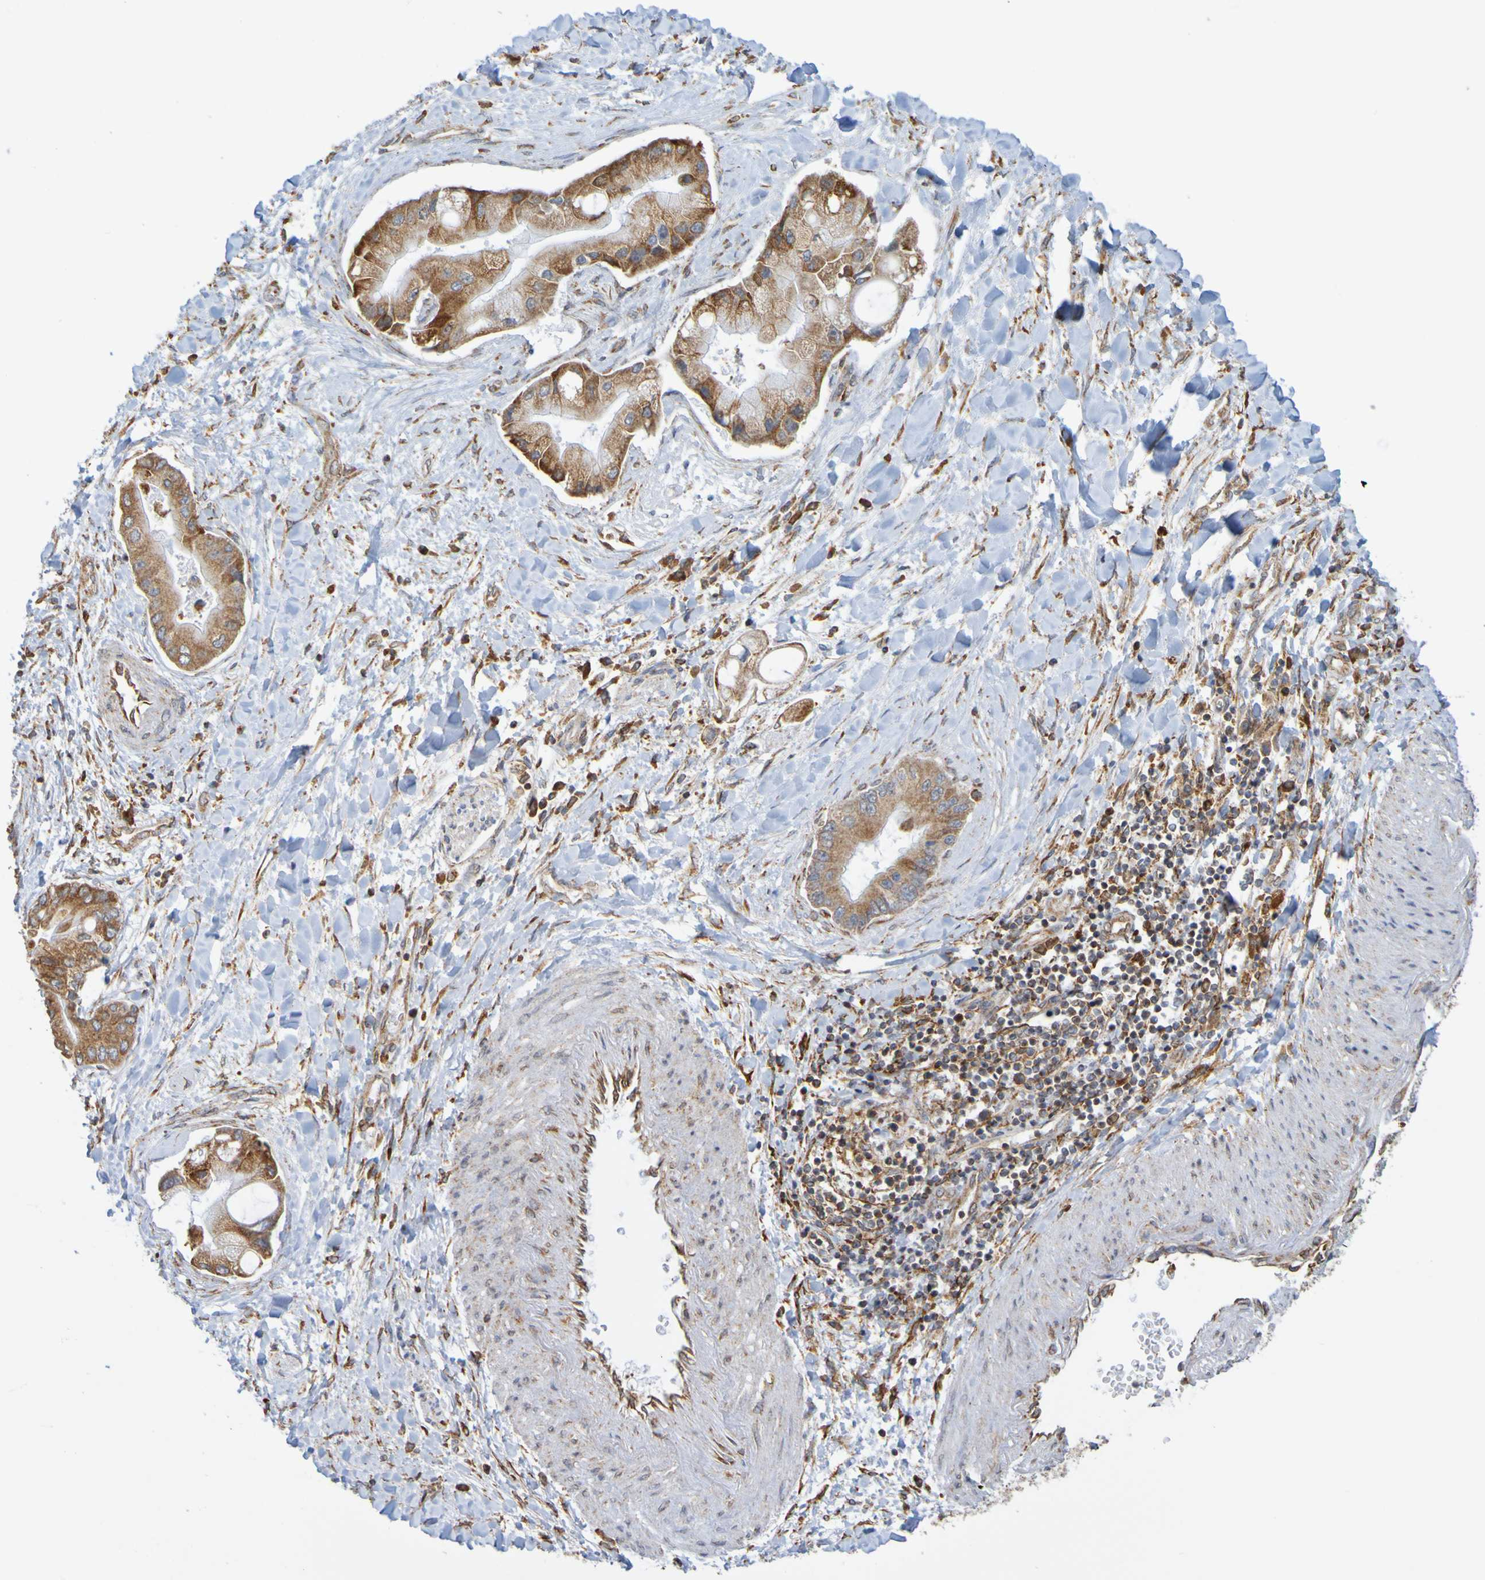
{"staining": {"intensity": "strong", "quantity": "25%-75%", "location": "cytoplasmic/membranous"}, "tissue": "liver cancer", "cell_type": "Tumor cells", "image_type": "cancer", "snomed": [{"axis": "morphology", "description": "Cholangiocarcinoma"}, {"axis": "topography", "description": "Liver"}], "caption": "This is a photomicrograph of immunohistochemistry (IHC) staining of liver cancer (cholangiocarcinoma), which shows strong positivity in the cytoplasmic/membranous of tumor cells.", "gene": "PDIA3", "patient": {"sex": "male", "age": 50}}